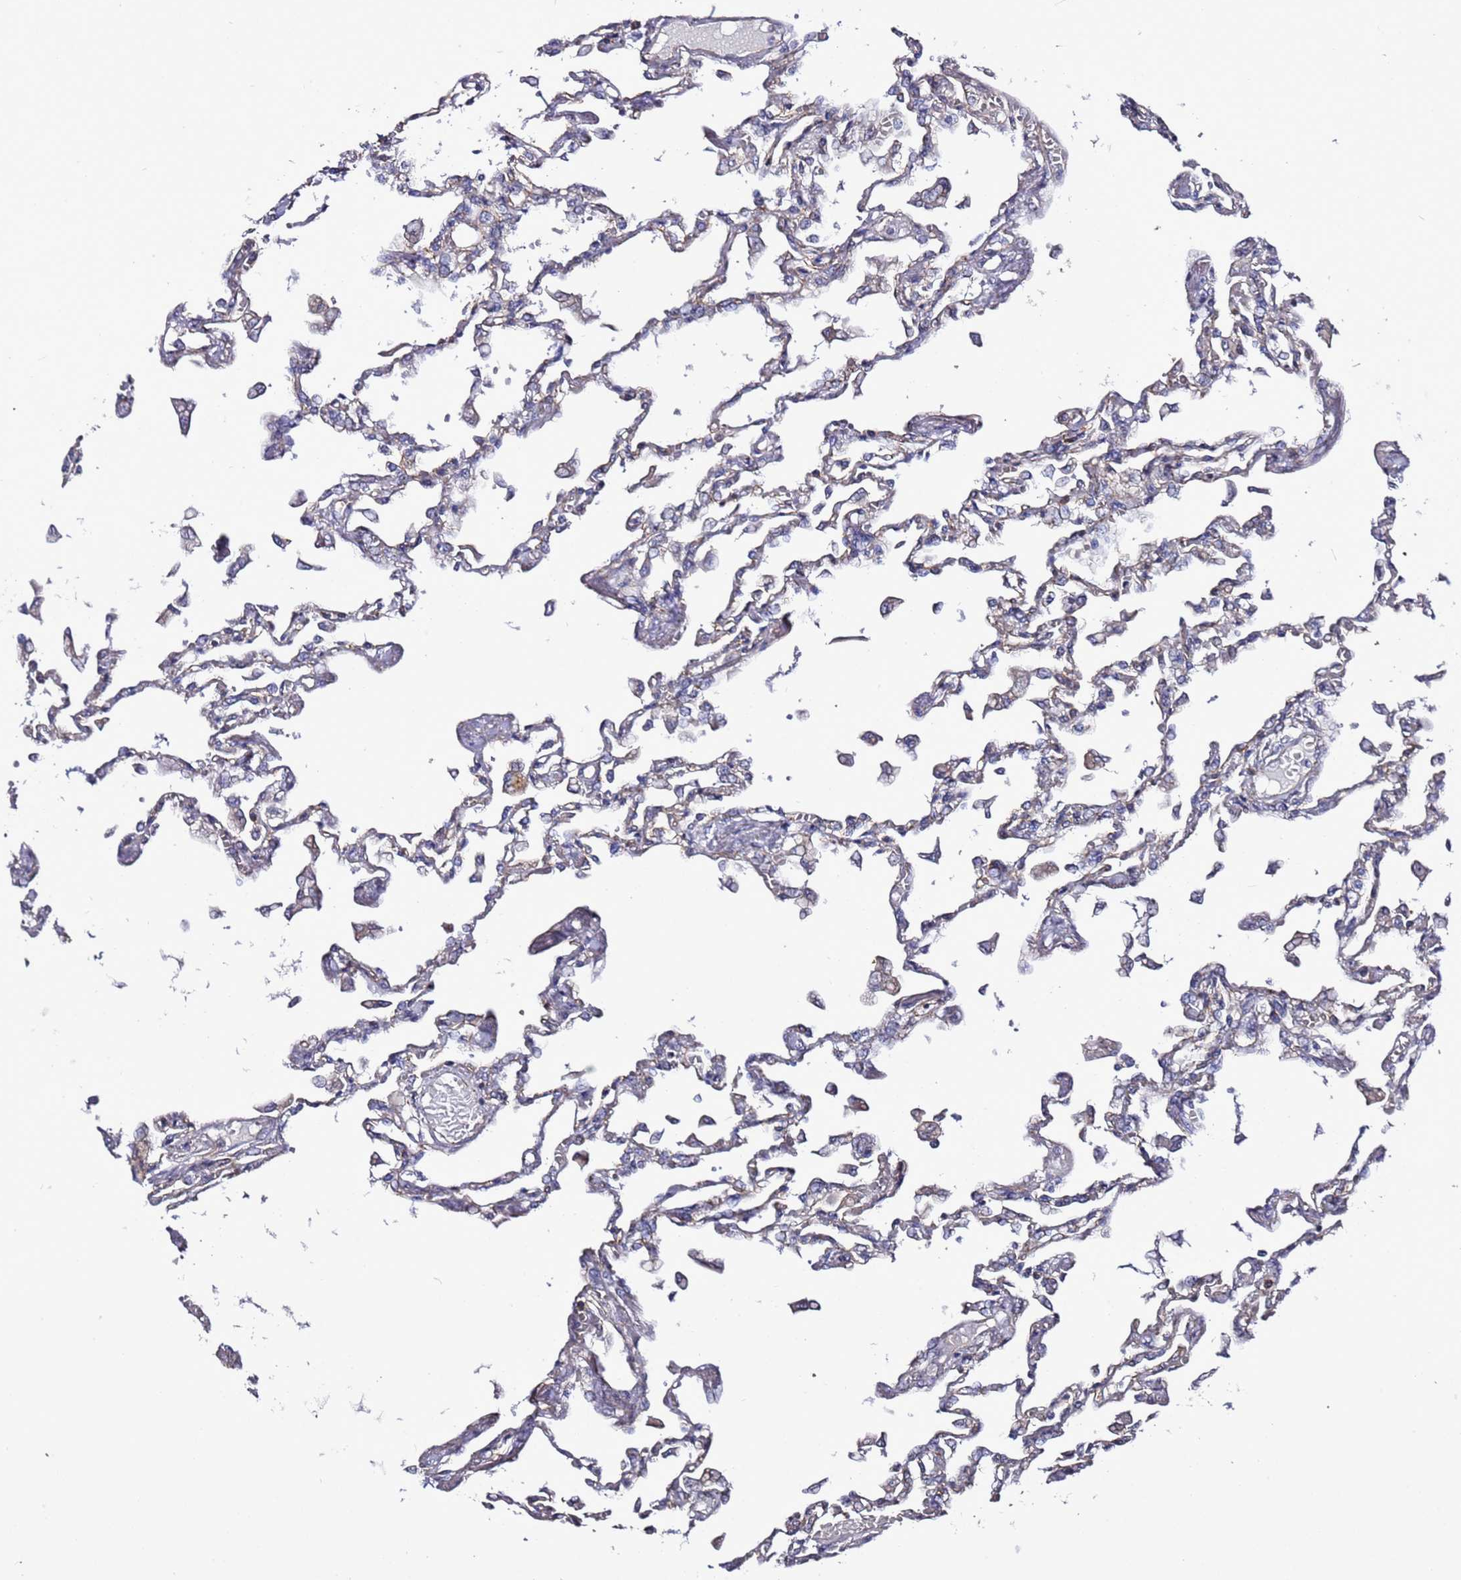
{"staining": {"intensity": "weak", "quantity": "25%-75%", "location": "cytoplasmic/membranous"}, "tissue": "lung", "cell_type": "Alveolar cells", "image_type": "normal", "snomed": [{"axis": "morphology", "description": "Normal tissue, NOS"}, {"axis": "topography", "description": "Bronchus"}, {"axis": "topography", "description": "Lung"}], "caption": "Immunohistochemistry of unremarkable human lung exhibits low levels of weak cytoplasmic/membranous positivity in approximately 25%-75% of alveolar cells.", "gene": "TENM3", "patient": {"sex": "female", "age": 49}}